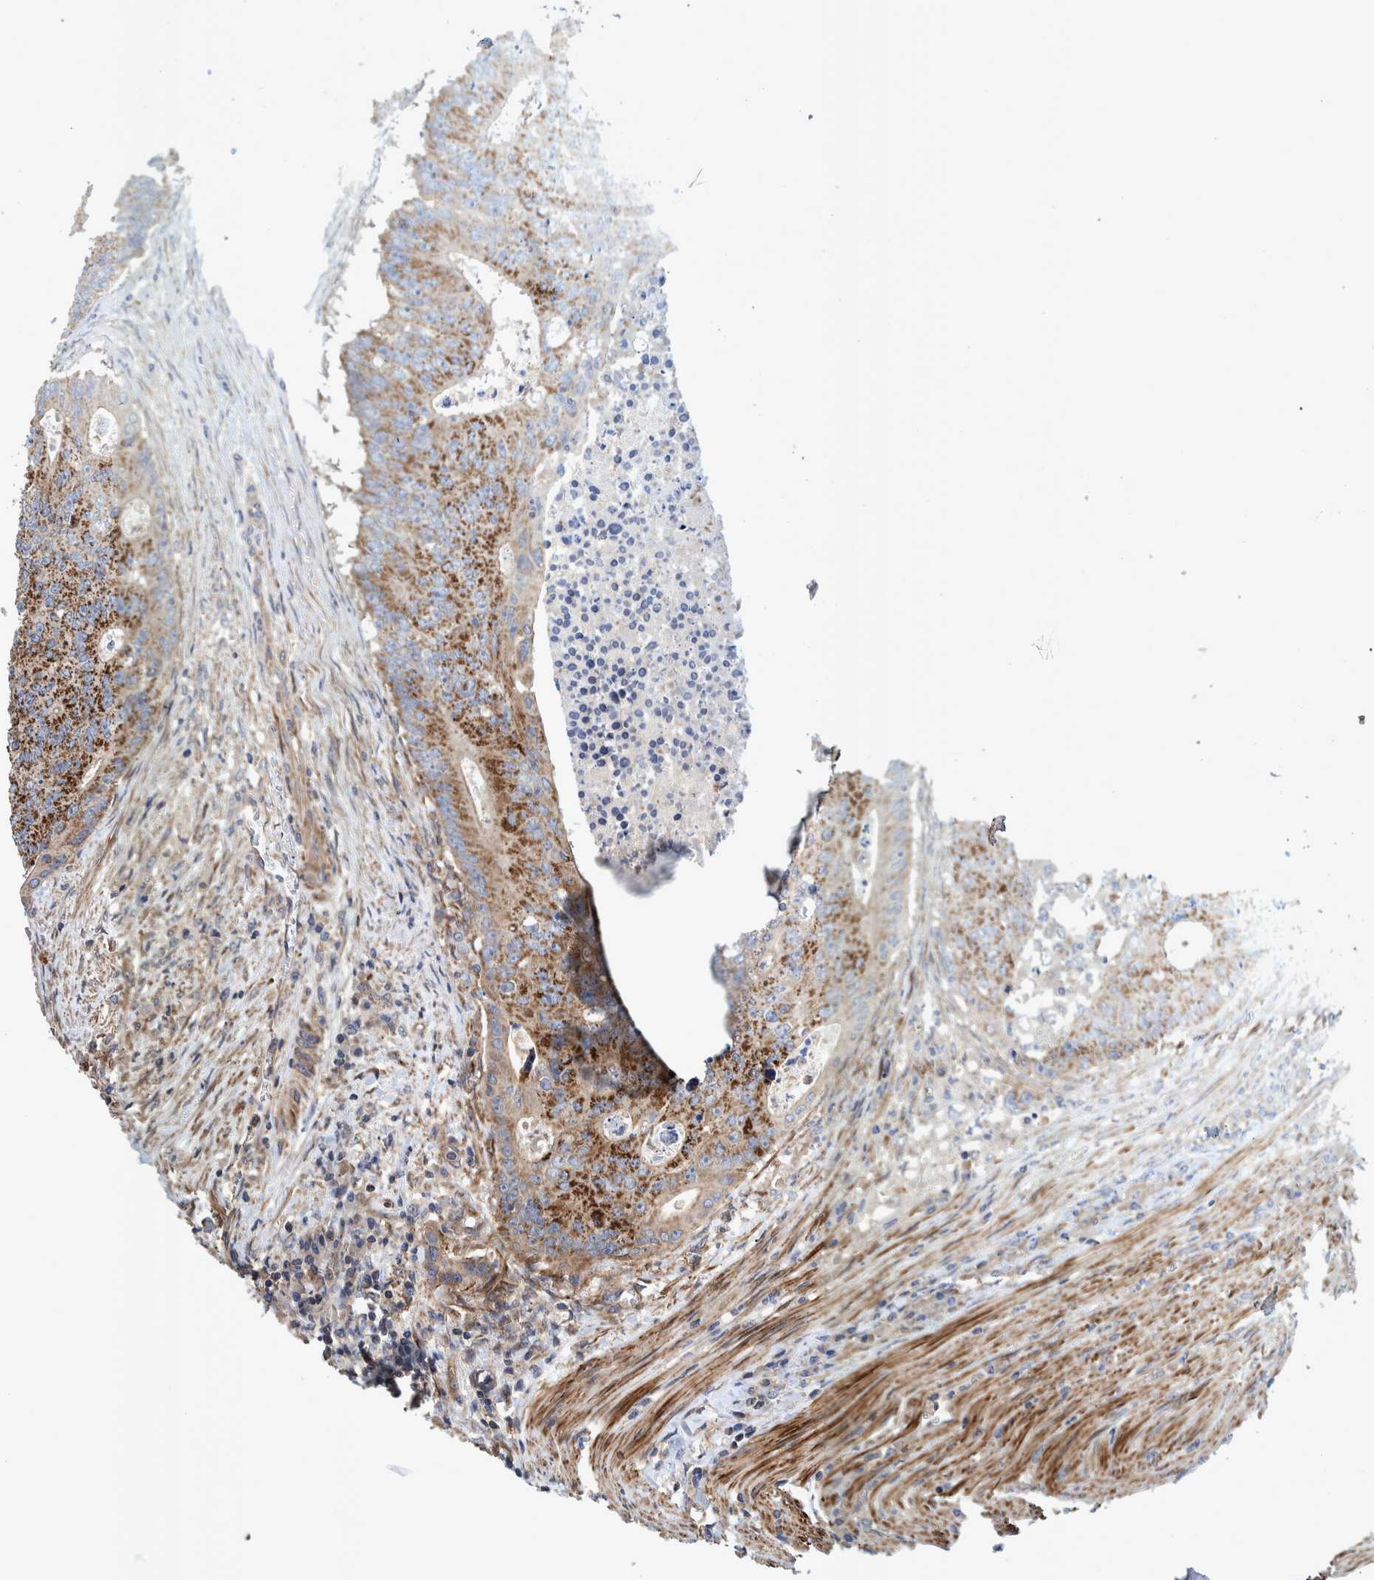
{"staining": {"intensity": "strong", "quantity": ">75%", "location": "cytoplasmic/membranous"}, "tissue": "colorectal cancer", "cell_type": "Tumor cells", "image_type": "cancer", "snomed": [{"axis": "morphology", "description": "Adenocarcinoma, NOS"}, {"axis": "topography", "description": "Colon"}], "caption": "Immunohistochemical staining of colorectal cancer (adenocarcinoma) reveals strong cytoplasmic/membranous protein expression in about >75% of tumor cells.", "gene": "GRPEL2", "patient": {"sex": "male", "age": 87}}